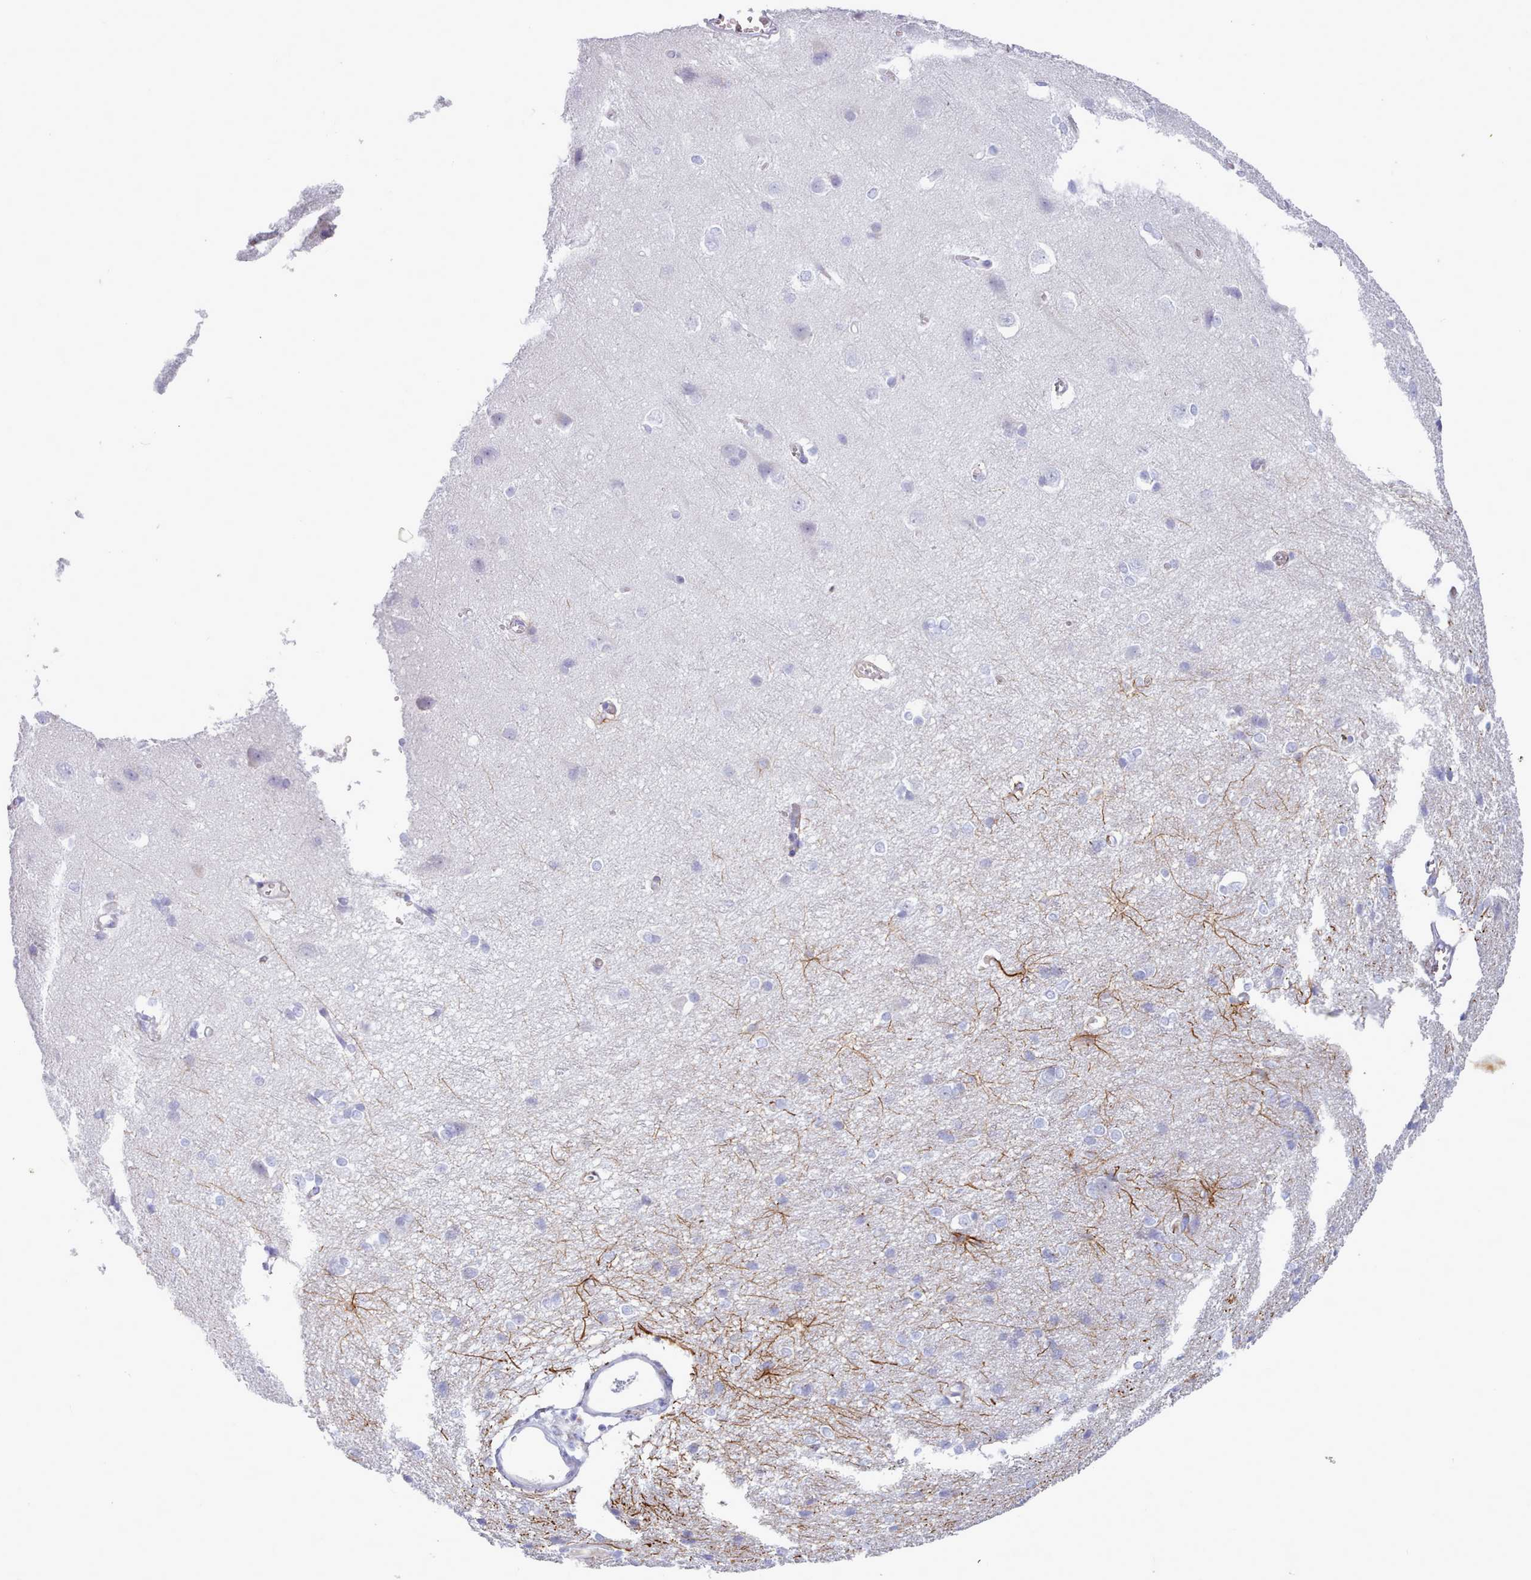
{"staining": {"intensity": "negative", "quantity": "none", "location": "none"}, "tissue": "cerebral cortex", "cell_type": "Endothelial cells", "image_type": "normal", "snomed": [{"axis": "morphology", "description": "Normal tissue, NOS"}, {"axis": "topography", "description": "Cerebral cortex"}], "caption": "The photomicrograph shows no significant positivity in endothelial cells of cerebral cortex.", "gene": "NKX1", "patient": {"sex": "male", "age": 37}}